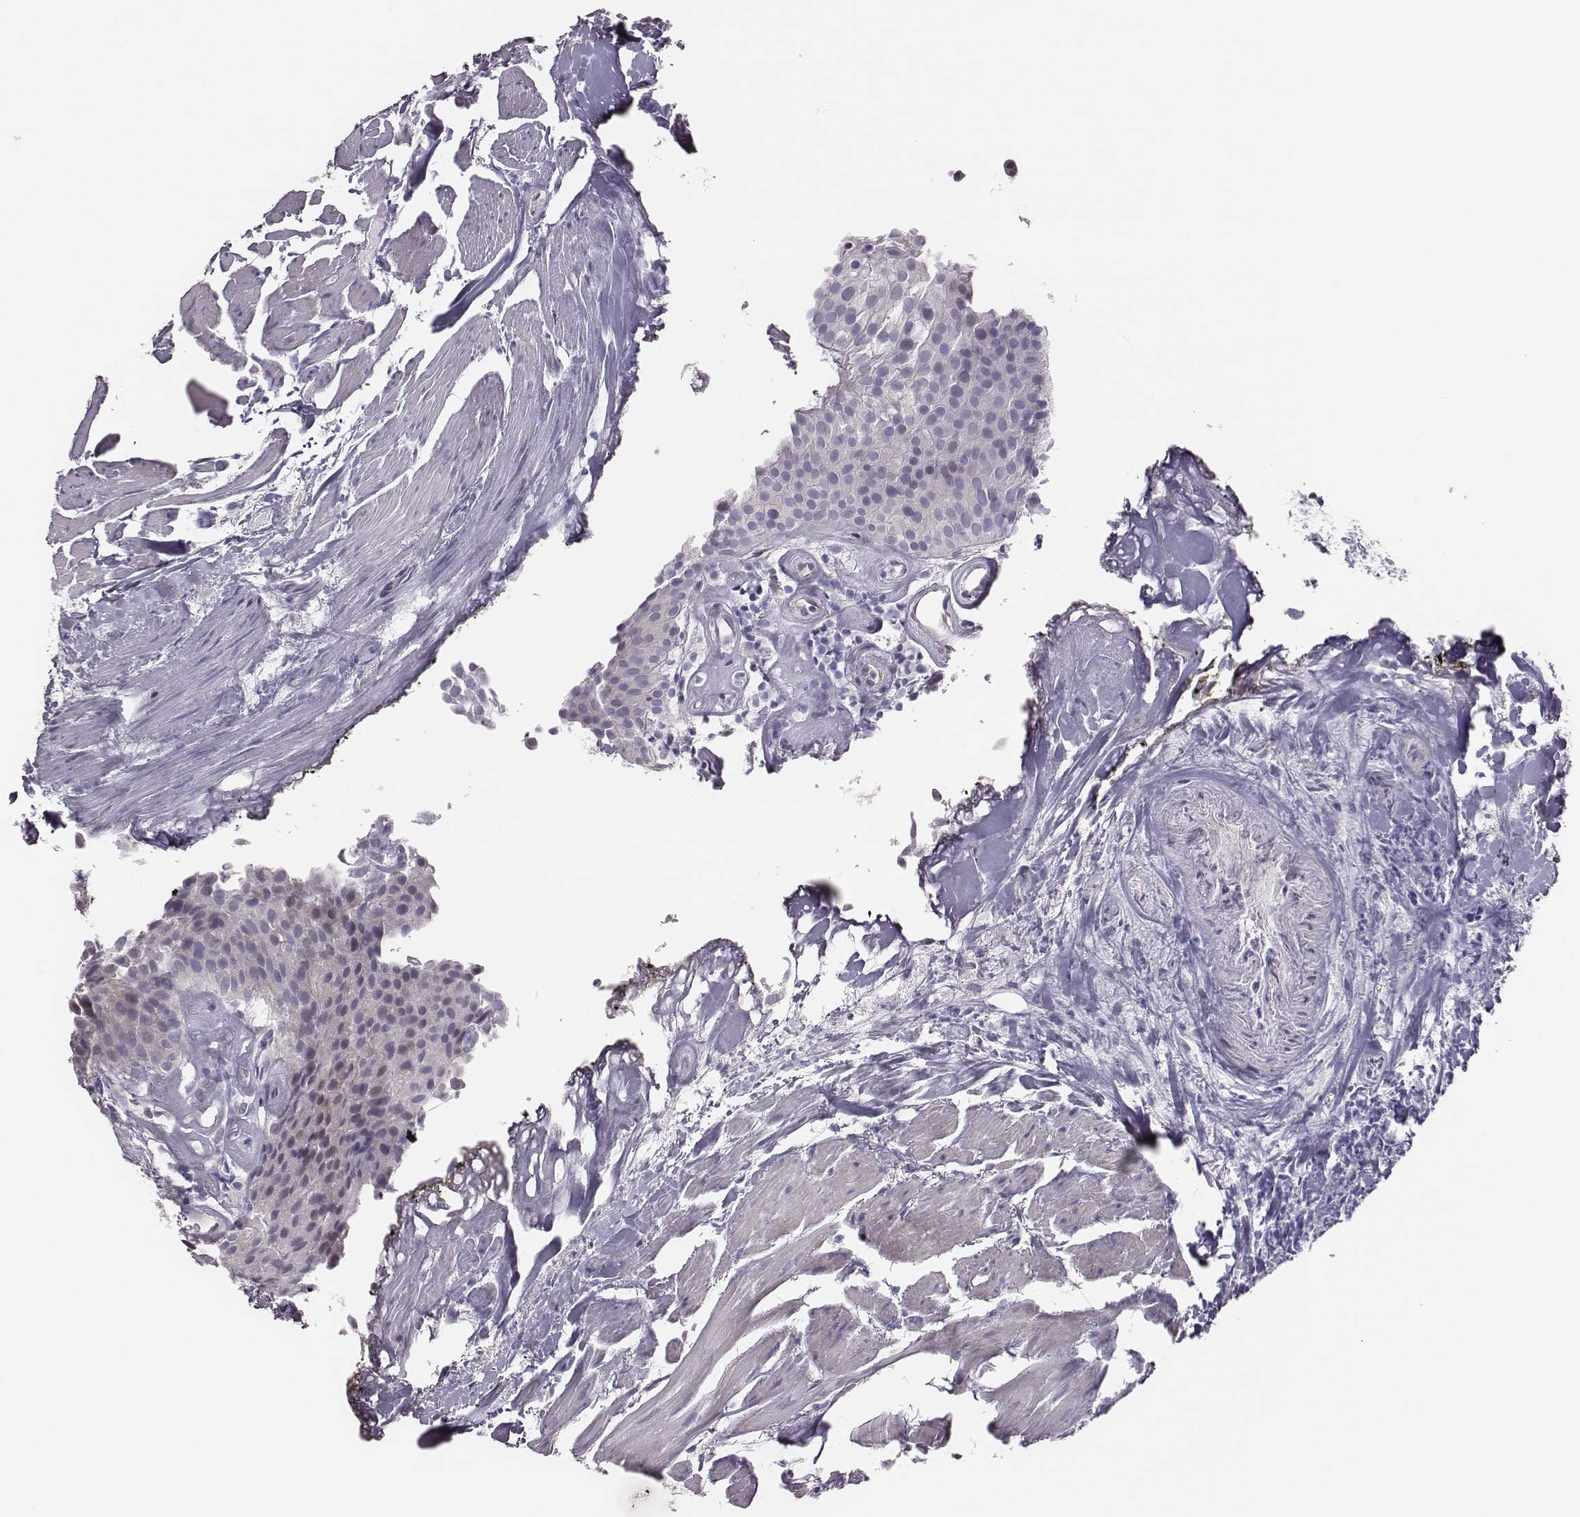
{"staining": {"intensity": "negative", "quantity": "none", "location": "none"}, "tissue": "urothelial cancer", "cell_type": "Tumor cells", "image_type": "cancer", "snomed": [{"axis": "morphology", "description": "Urothelial carcinoma, Low grade"}, {"axis": "topography", "description": "Urinary bladder"}], "caption": "This is a micrograph of immunohistochemistry staining of urothelial cancer, which shows no staining in tumor cells. (DAB immunohistochemistry, high magnification).", "gene": "SCML2", "patient": {"sex": "female", "age": 87}}